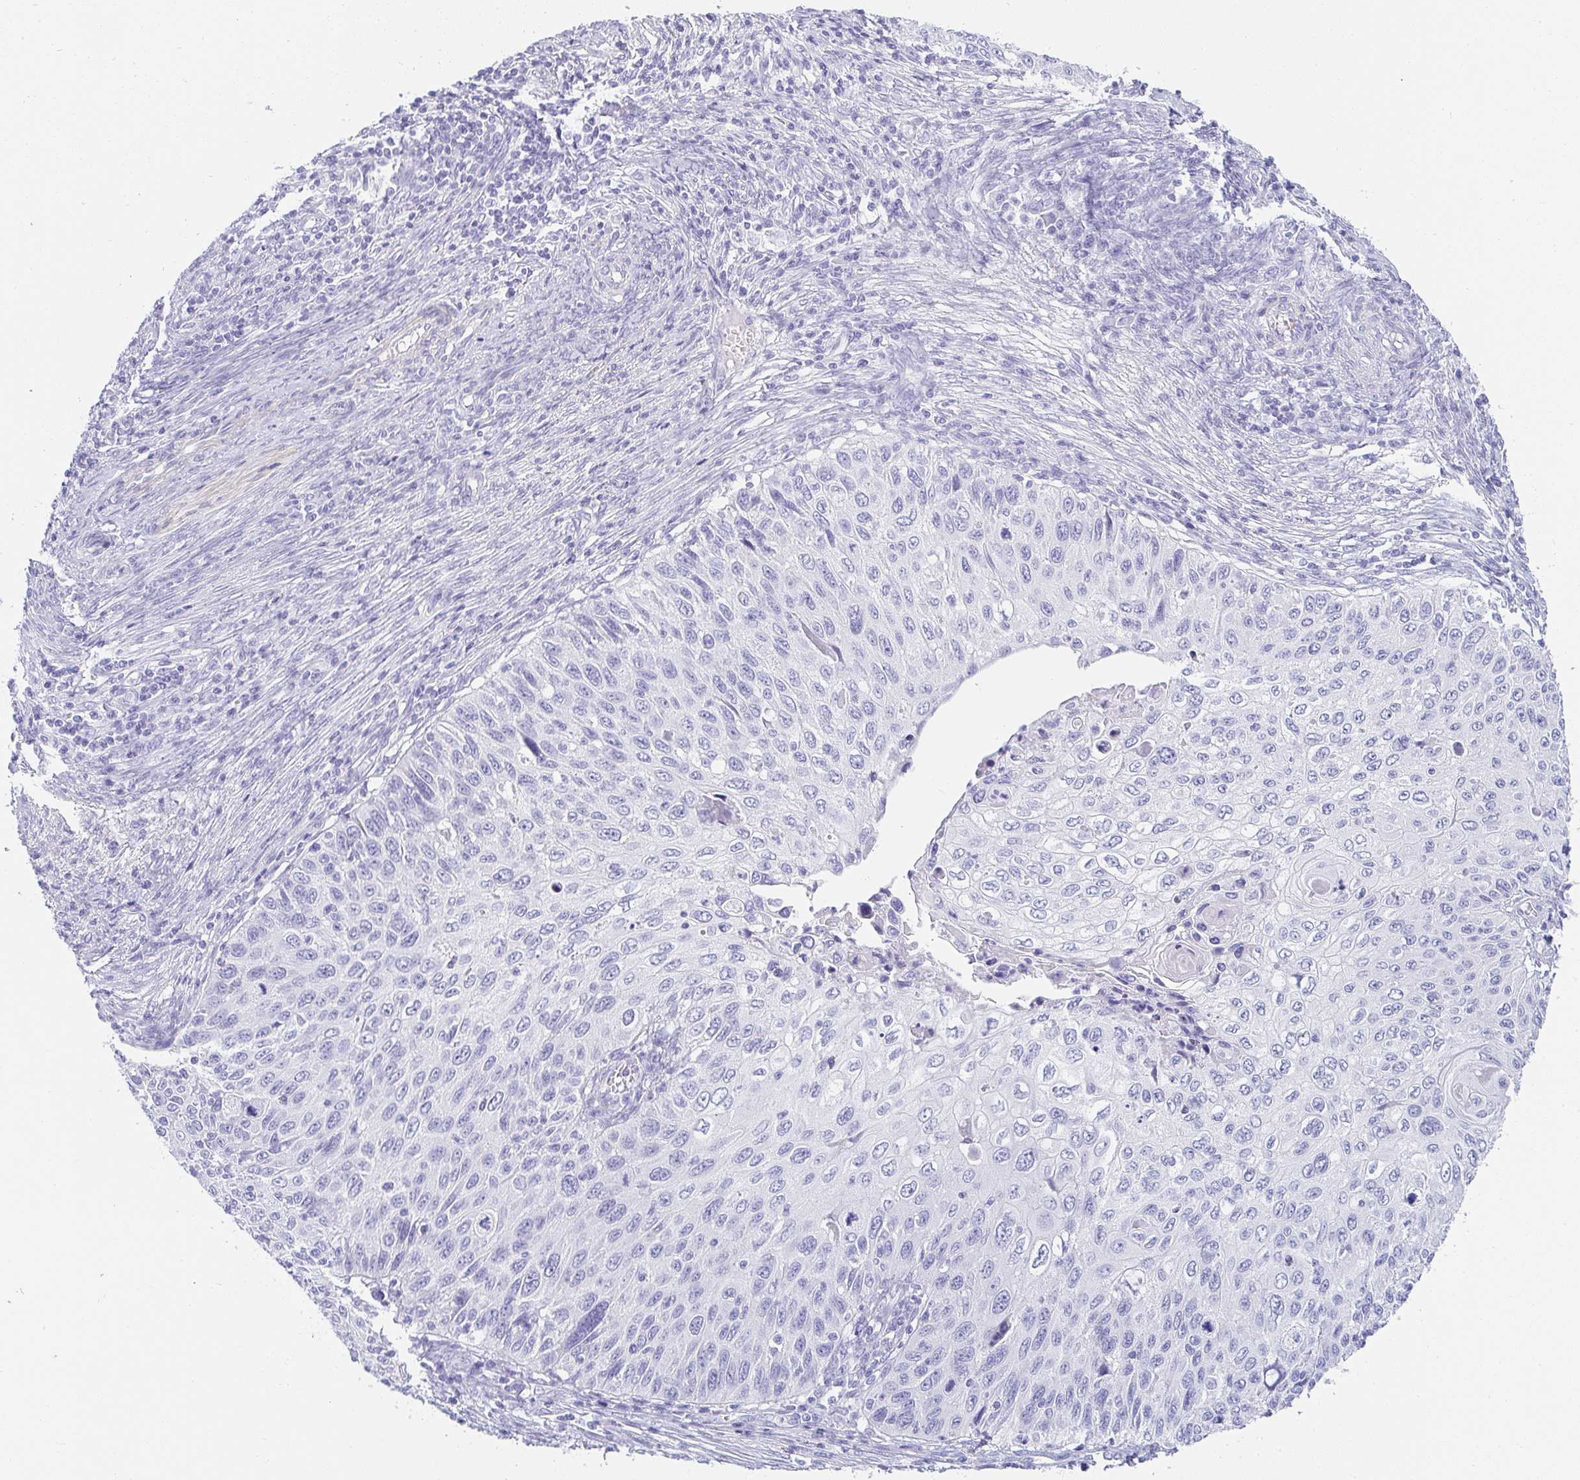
{"staining": {"intensity": "negative", "quantity": "none", "location": "none"}, "tissue": "cervical cancer", "cell_type": "Tumor cells", "image_type": "cancer", "snomed": [{"axis": "morphology", "description": "Squamous cell carcinoma, NOS"}, {"axis": "topography", "description": "Cervix"}], "caption": "Tumor cells show no significant protein expression in cervical cancer (squamous cell carcinoma).", "gene": "PRND", "patient": {"sex": "female", "age": 70}}